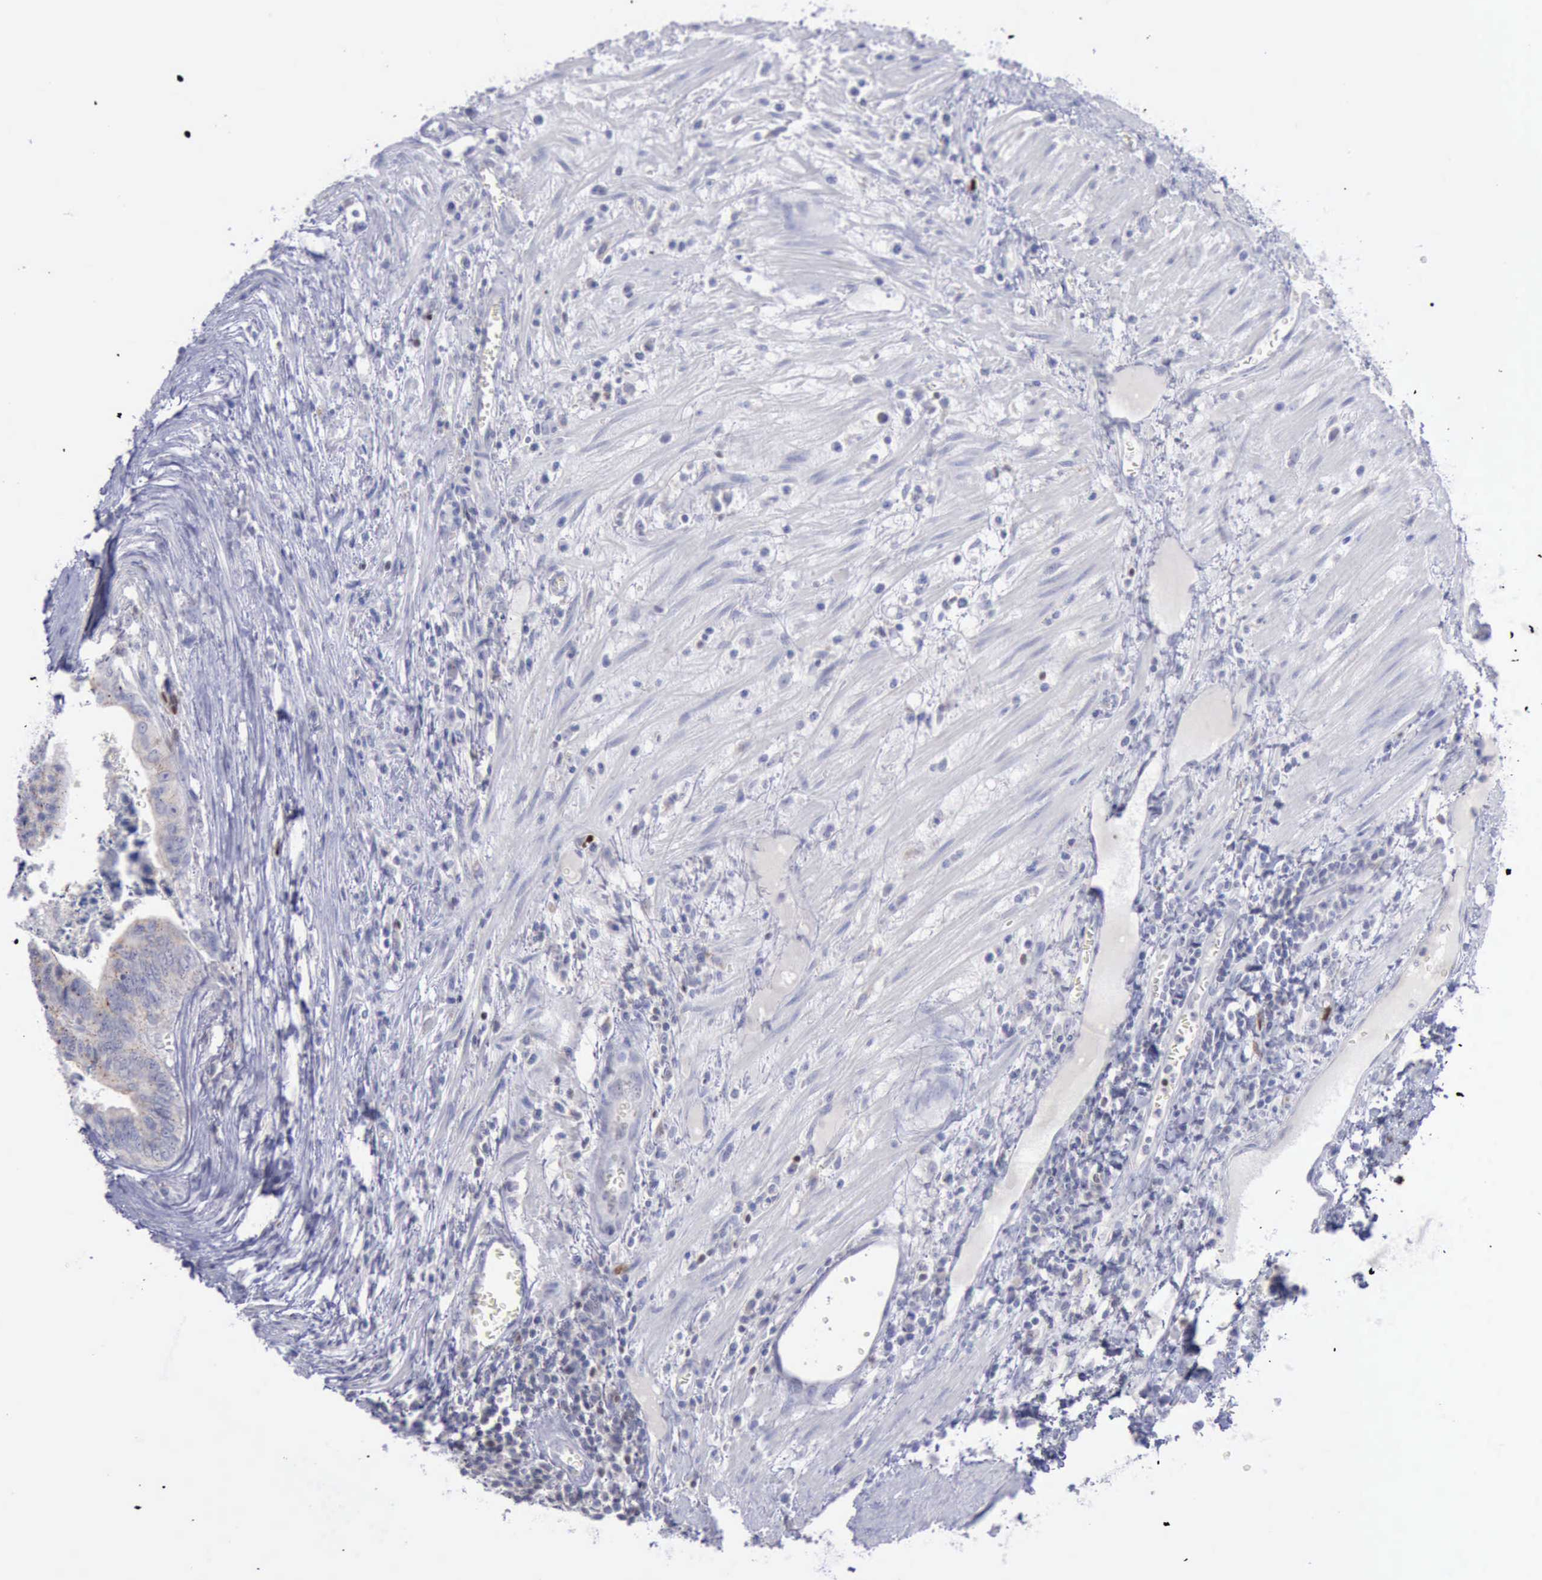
{"staining": {"intensity": "weak", "quantity": ">75%", "location": "cytoplasmic/membranous"}, "tissue": "colorectal cancer", "cell_type": "Tumor cells", "image_type": "cancer", "snomed": [{"axis": "morphology", "description": "Adenocarcinoma, NOS"}, {"axis": "topography", "description": "Colon"}], "caption": "This micrograph displays IHC staining of human adenocarcinoma (colorectal), with low weak cytoplasmic/membranous expression in about >75% of tumor cells.", "gene": "SATB2", "patient": {"sex": "male", "age": 72}}